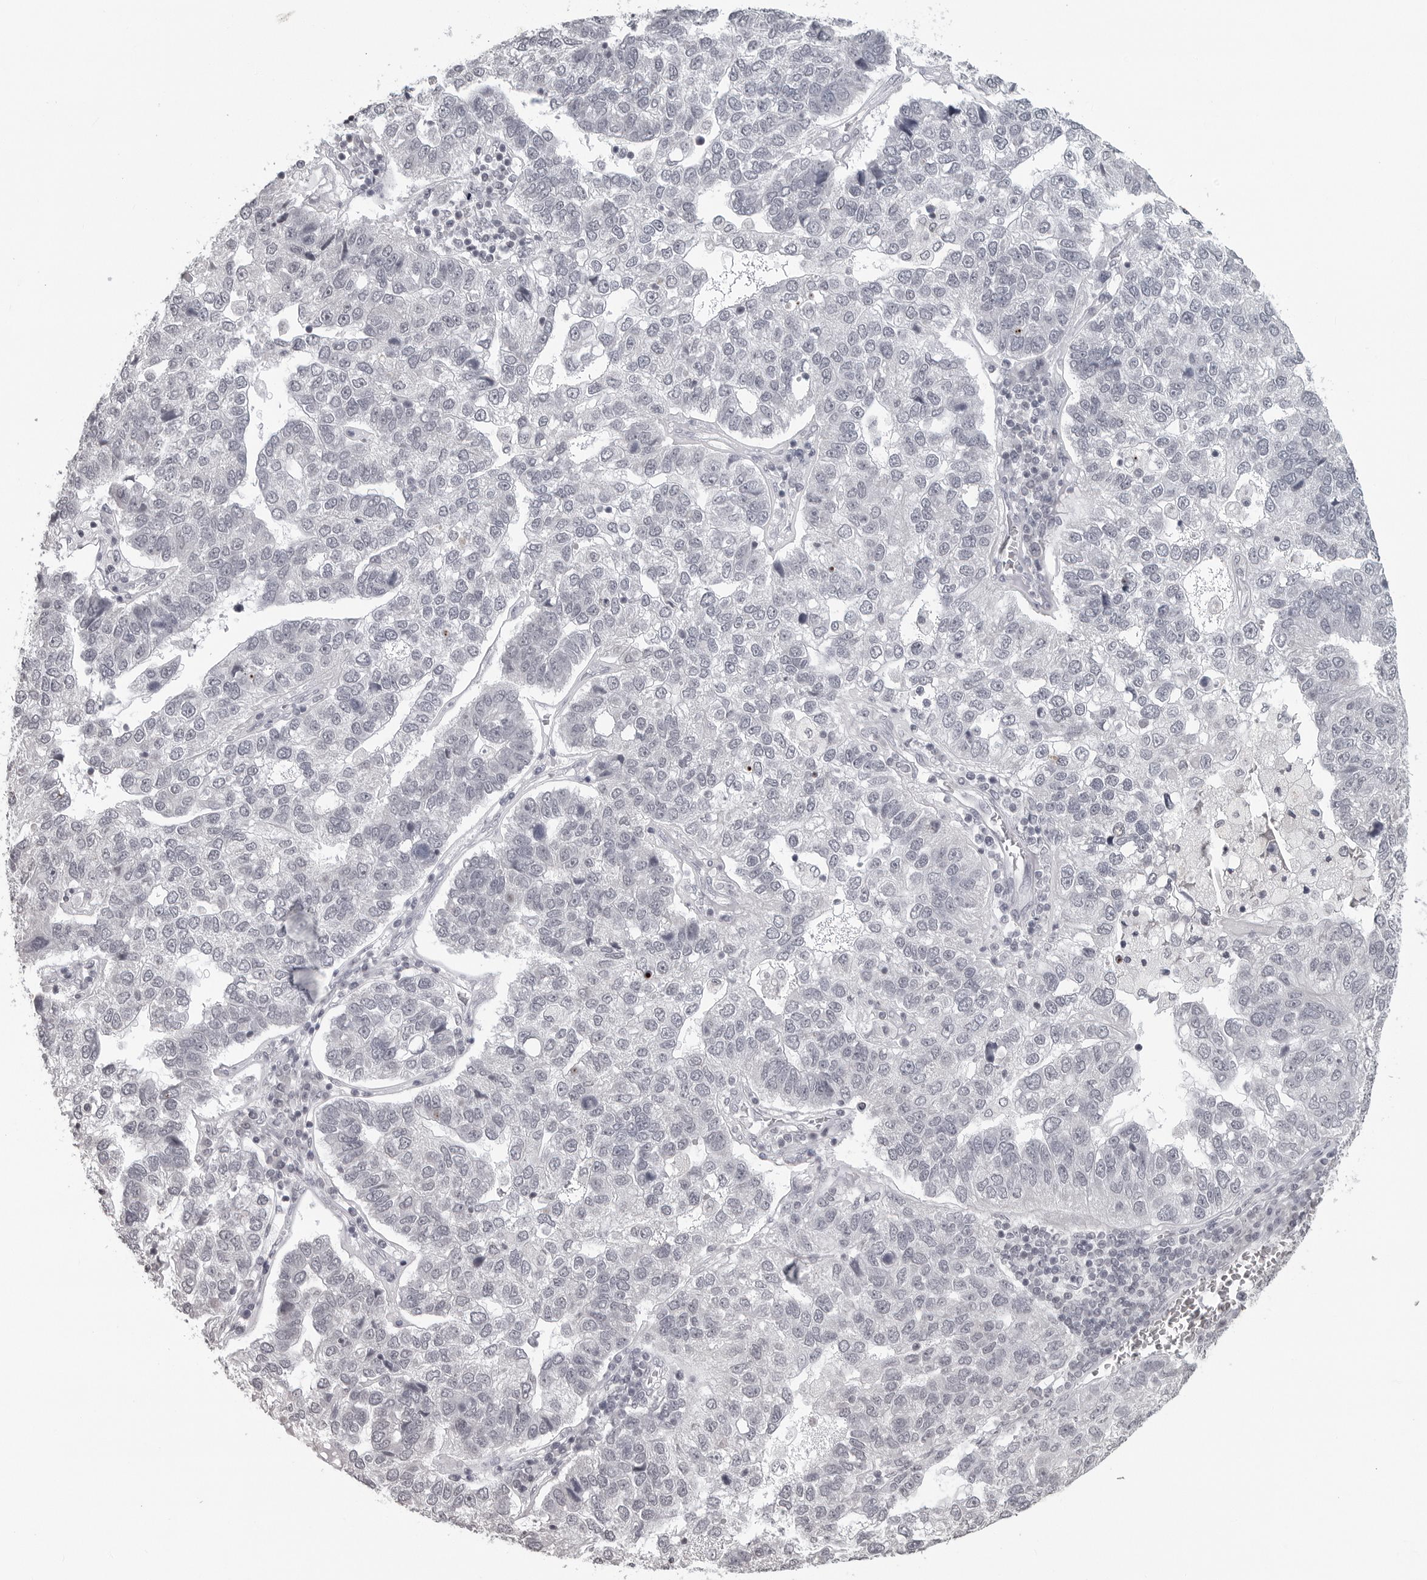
{"staining": {"intensity": "negative", "quantity": "none", "location": "none"}, "tissue": "pancreatic cancer", "cell_type": "Tumor cells", "image_type": "cancer", "snomed": [{"axis": "morphology", "description": "Adenocarcinoma, NOS"}, {"axis": "topography", "description": "Pancreas"}], "caption": "Immunohistochemical staining of human adenocarcinoma (pancreatic) reveals no significant positivity in tumor cells.", "gene": "DDX54", "patient": {"sex": "female", "age": 61}}